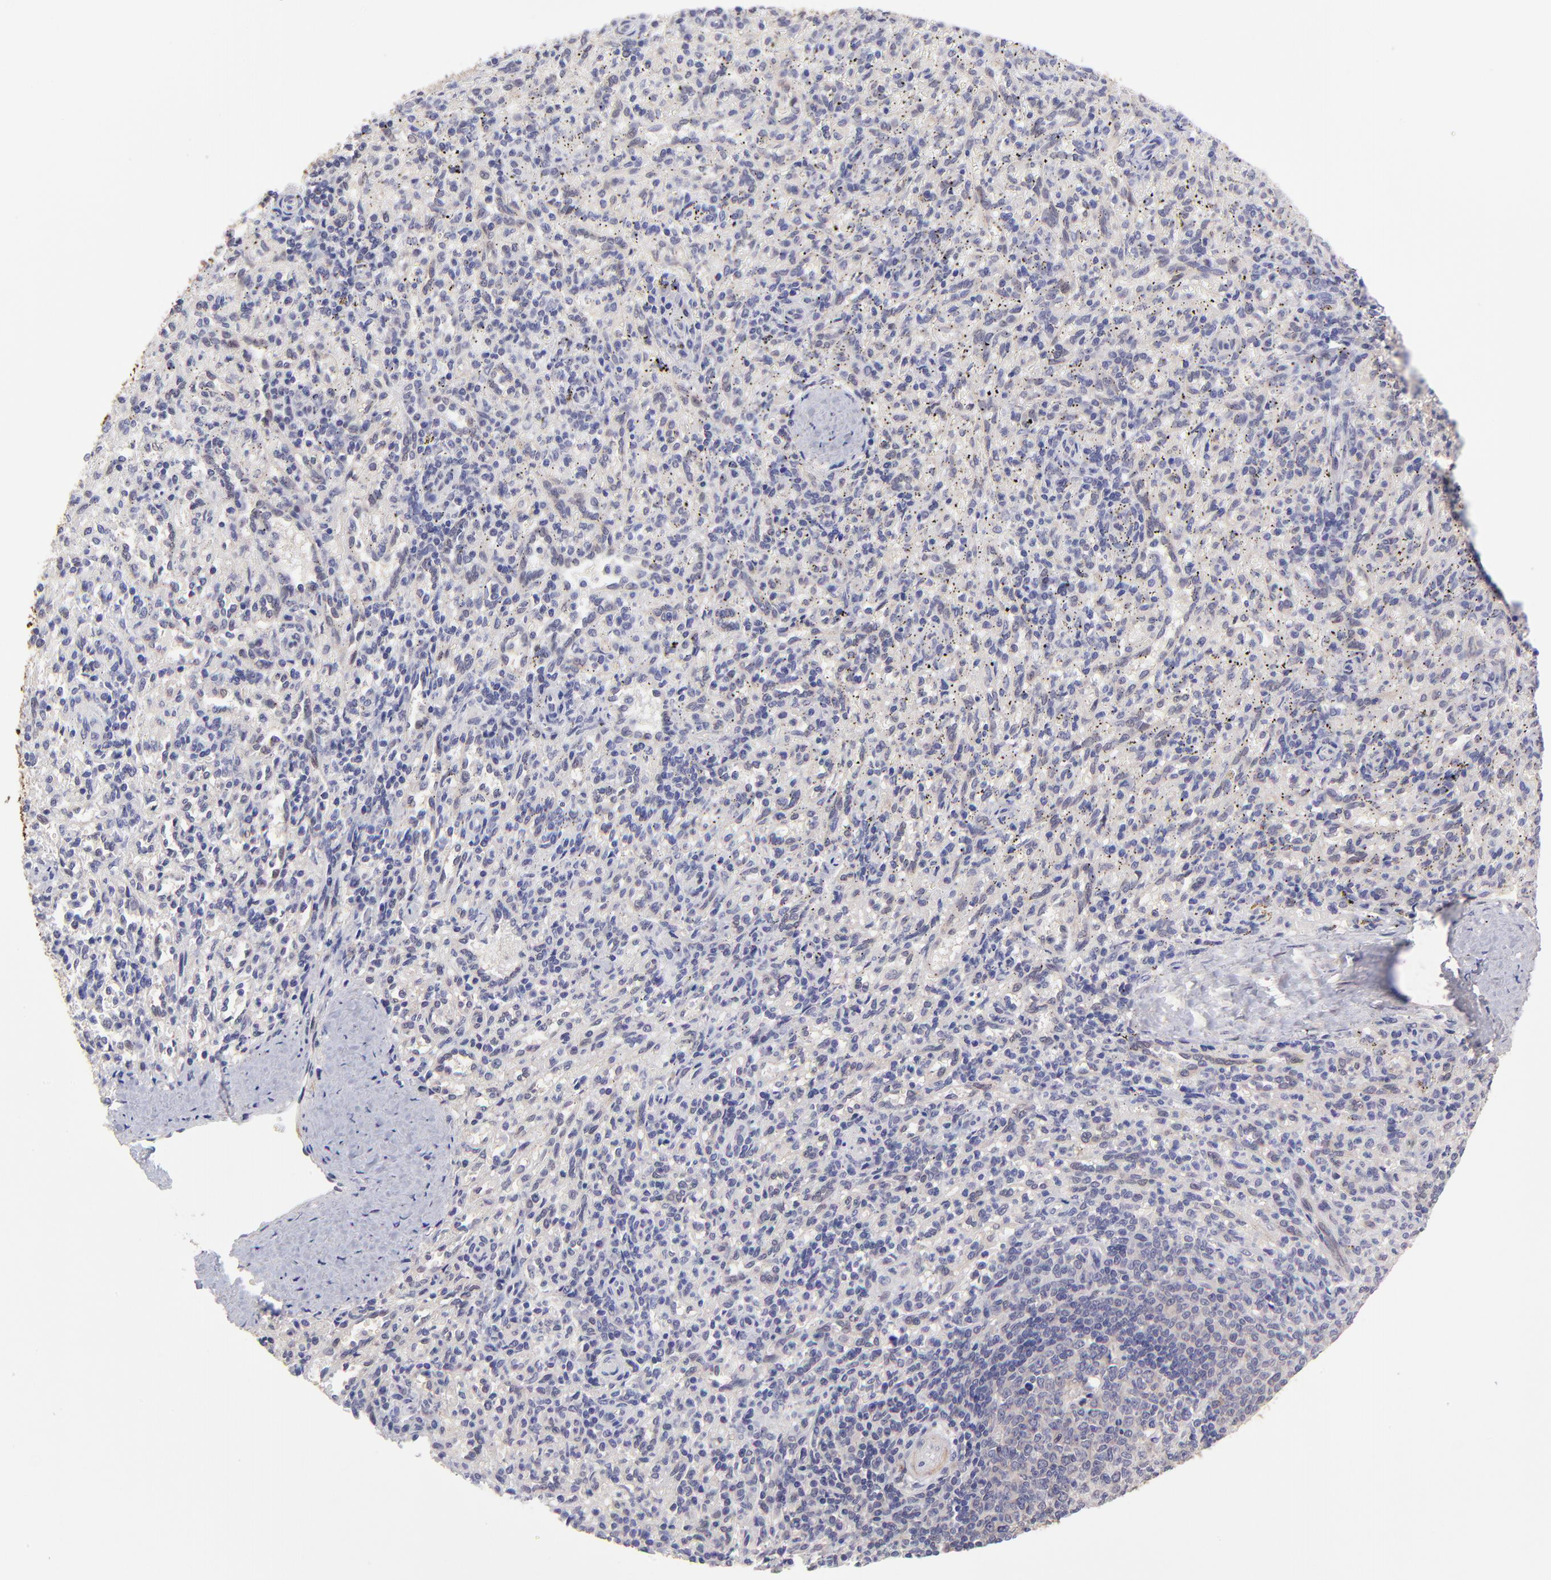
{"staining": {"intensity": "weak", "quantity": "25%-75%", "location": "cytoplasmic/membranous"}, "tissue": "spleen", "cell_type": "Cells in red pulp", "image_type": "normal", "snomed": [{"axis": "morphology", "description": "Normal tissue, NOS"}, {"axis": "topography", "description": "Spleen"}], "caption": "Immunohistochemistry histopathology image of normal spleen: human spleen stained using immunohistochemistry (IHC) demonstrates low levels of weak protein expression localized specifically in the cytoplasmic/membranous of cells in red pulp, appearing as a cytoplasmic/membranous brown color.", "gene": "NSF", "patient": {"sex": "female", "age": 10}}